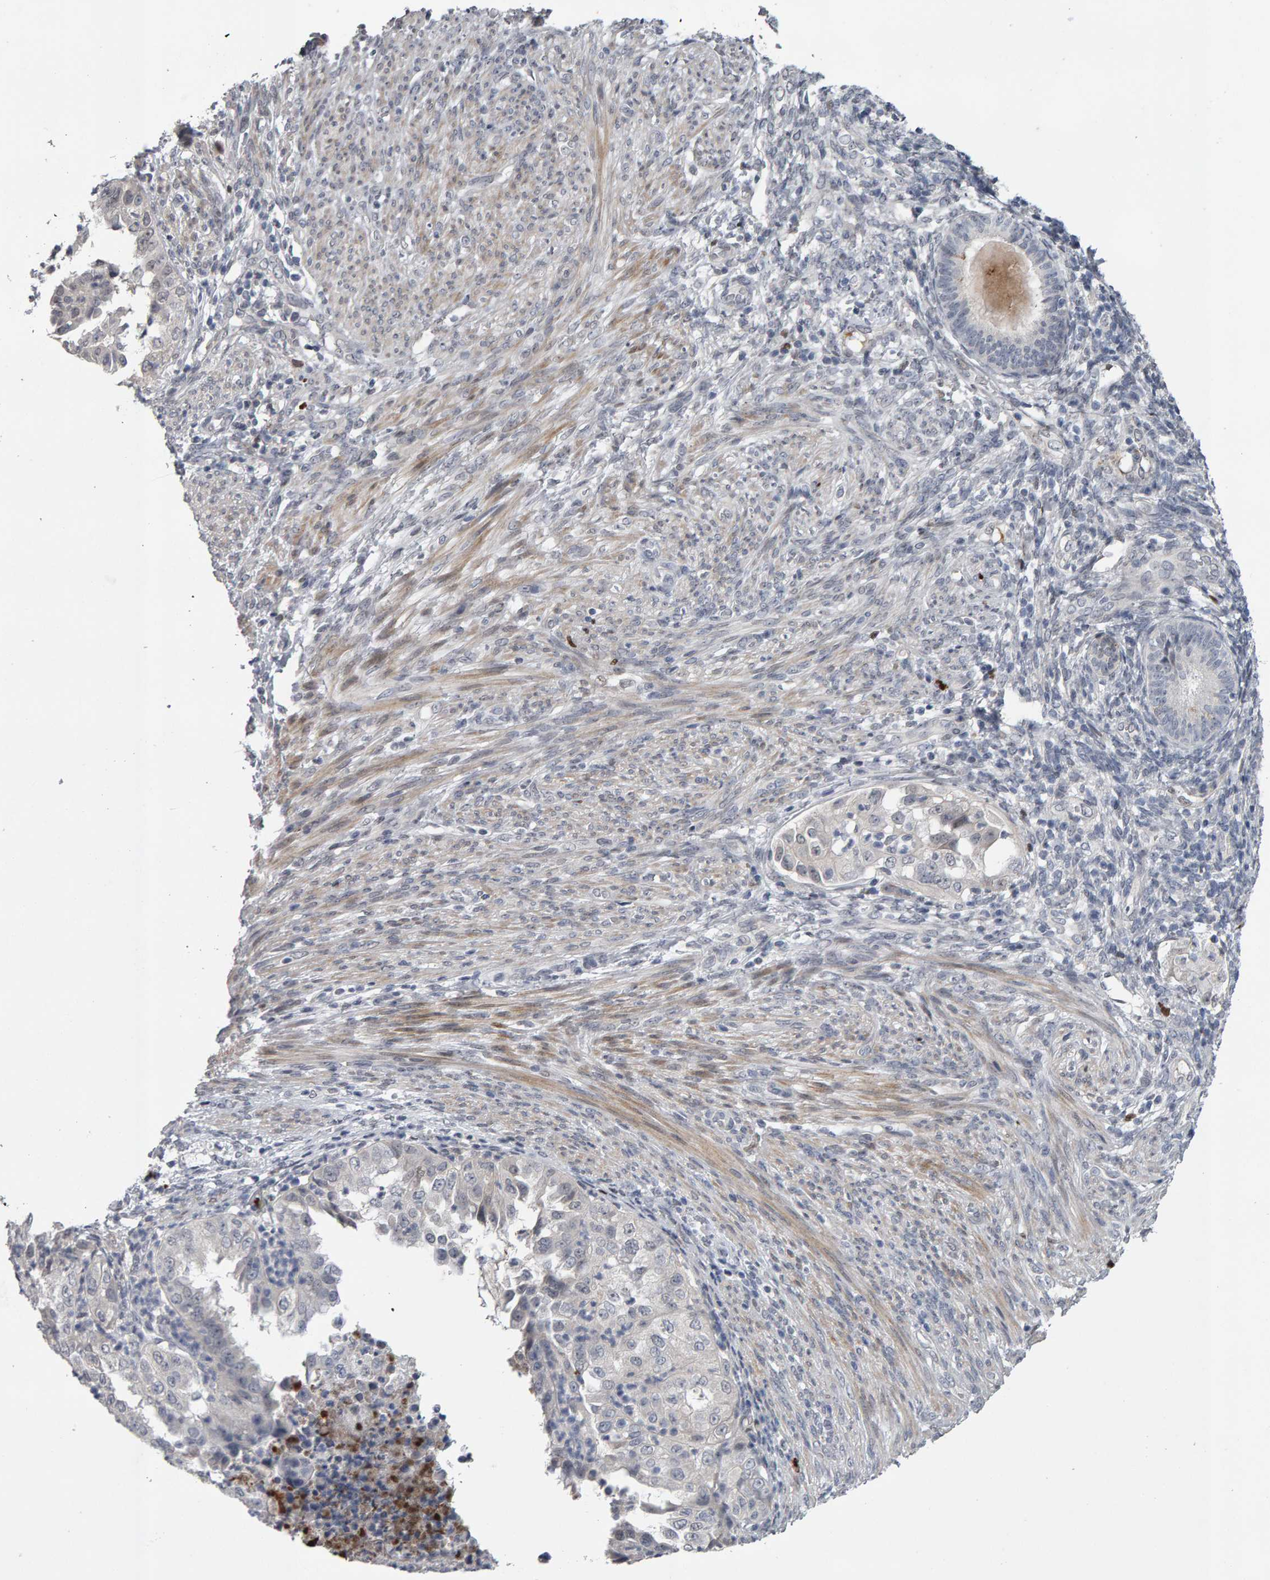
{"staining": {"intensity": "negative", "quantity": "none", "location": "none"}, "tissue": "endometrial cancer", "cell_type": "Tumor cells", "image_type": "cancer", "snomed": [{"axis": "morphology", "description": "Adenocarcinoma, NOS"}, {"axis": "topography", "description": "Endometrium"}], "caption": "A high-resolution micrograph shows IHC staining of endometrial cancer, which shows no significant positivity in tumor cells.", "gene": "IPO8", "patient": {"sex": "female", "age": 85}}